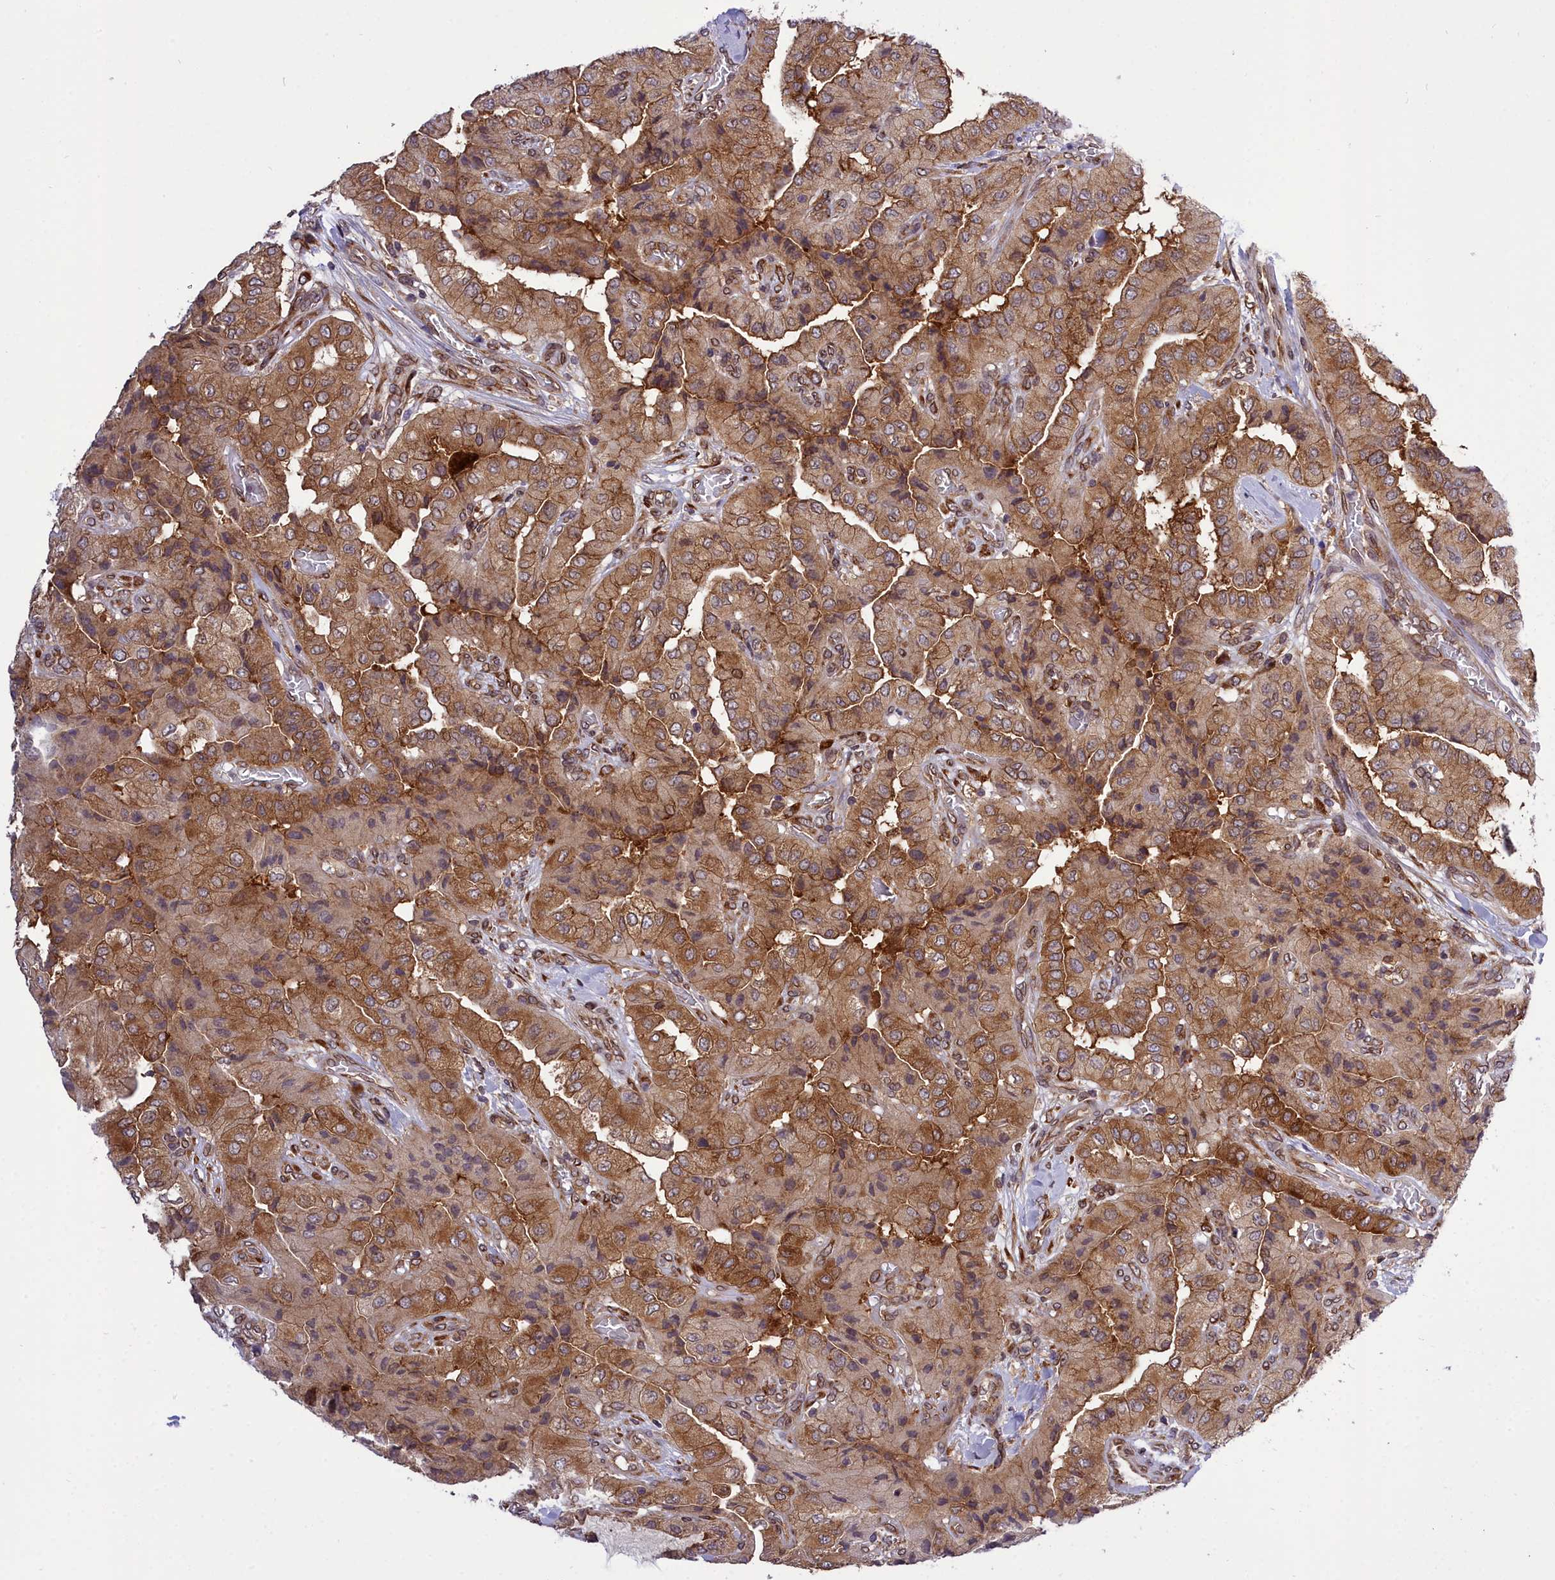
{"staining": {"intensity": "strong", "quantity": ">75%", "location": "cytoplasmic/membranous"}, "tissue": "head and neck cancer", "cell_type": "Tumor cells", "image_type": "cancer", "snomed": [{"axis": "morphology", "description": "Adenocarcinoma, NOS"}, {"axis": "topography", "description": "Head-Neck"}], "caption": "A brown stain shows strong cytoplasmic/membranous staining of a protein in head and neck adenocarcinoma tumor cells. The protein is stained brown, and the nuclei are stained in blue (DAB IHC with brightfield microscopy, high magnification).", "gene": "DHCR7", "patient": {"sex": "male", "age": 66}}